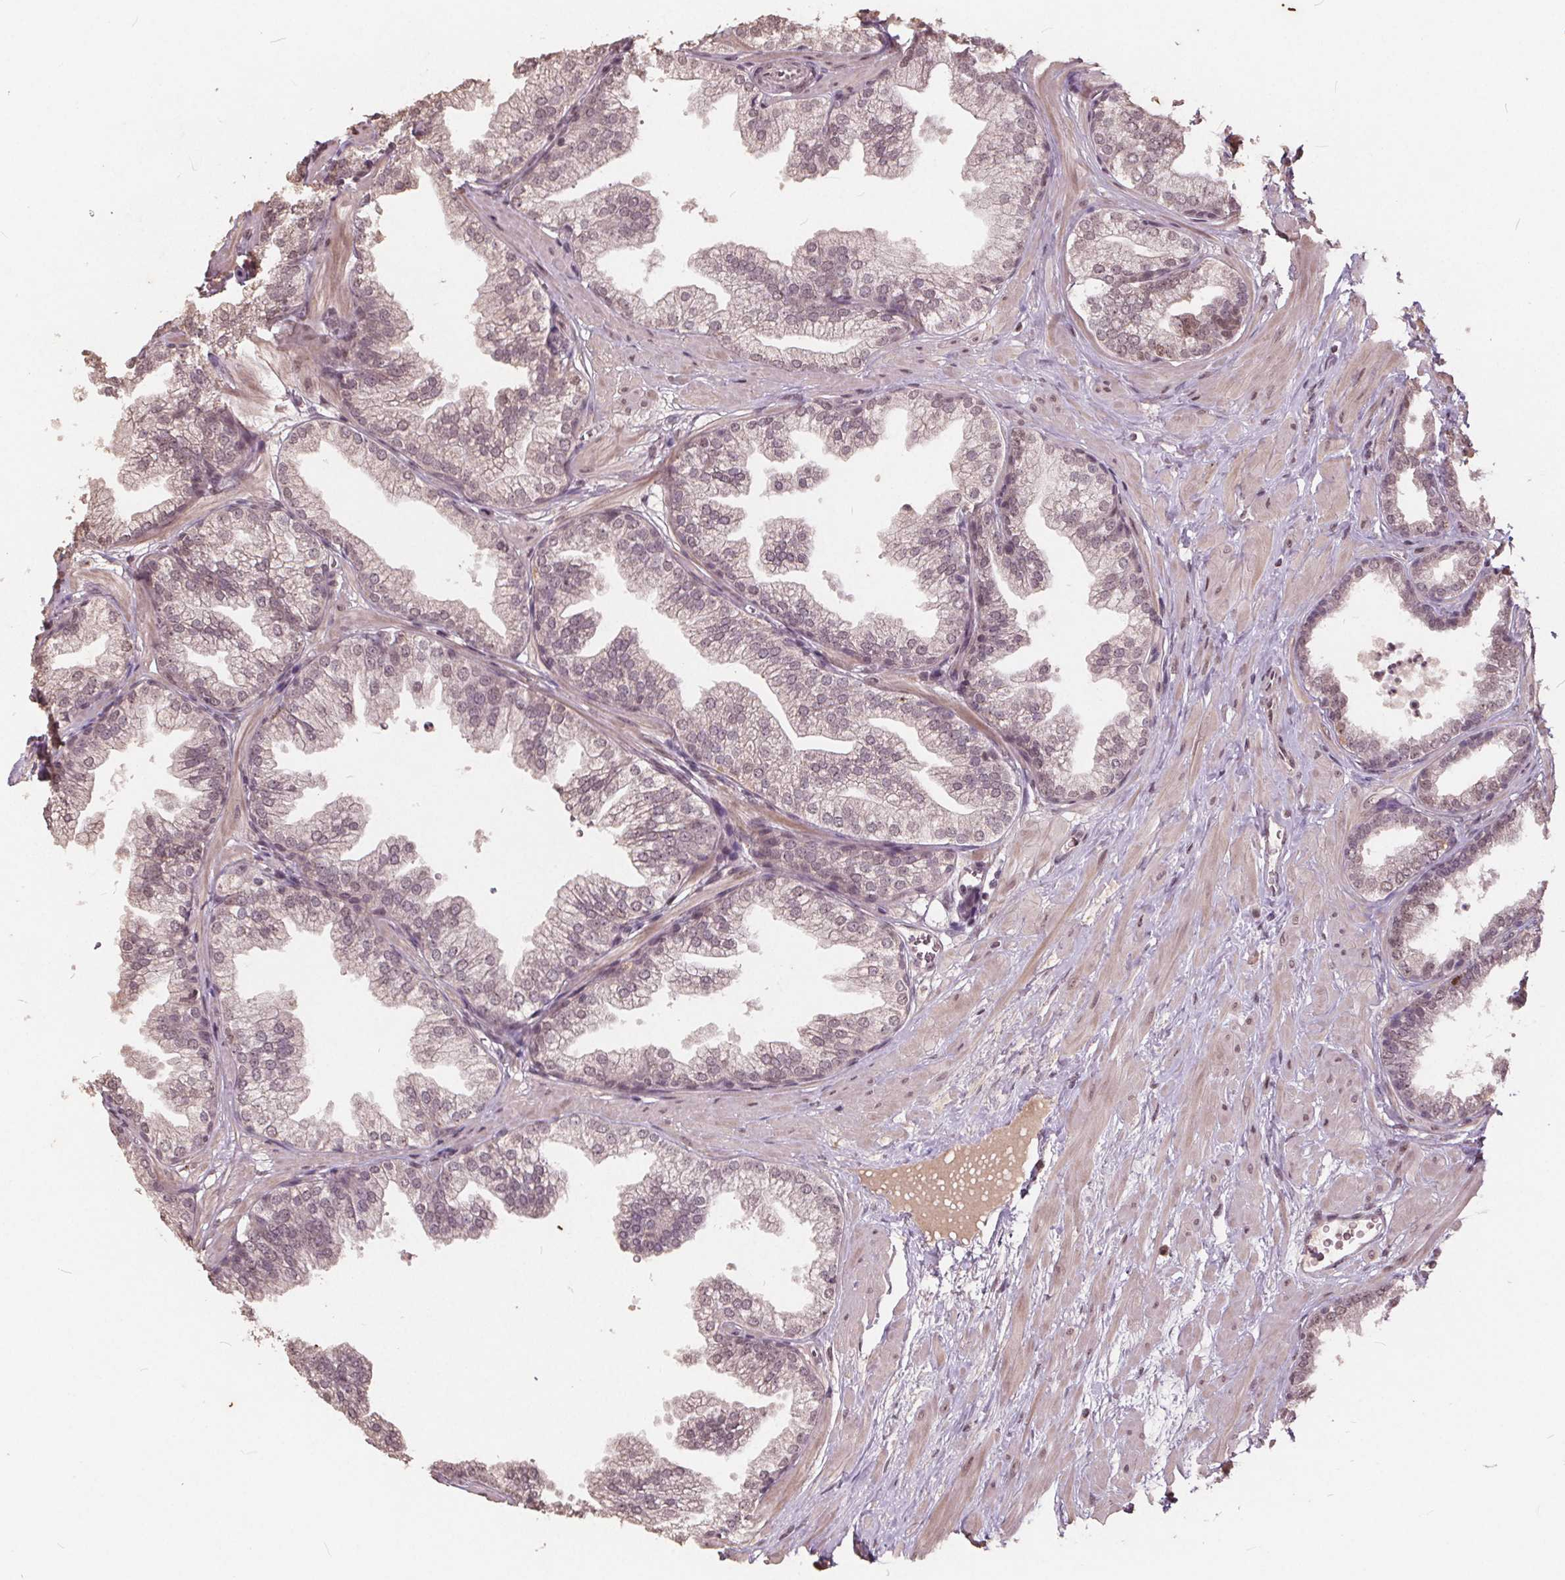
{"staining": {"intensity": "weak", "quantity": "25%-75%", "location": "cytoplasmic/membranous,nuclear"}, "tissue": "prostate", "cell_type": "Glandular cells", "image_type": "normal", "snomed": [{"axis": "morphology", "description": "Normal tissue, NOS"}, {"axis": "topography", "description": "Prostate"}], "caption": "DAB (3,3'-diaminobenzidine) immunohistochemical staining of unremarkable prostate shows weak cytoplasmic/membranous,nuclear protein positivity in about 25%-75% of glandular cells.", "gene": "DNMT3B", "patient": {"sex": "male", "age": 37}}